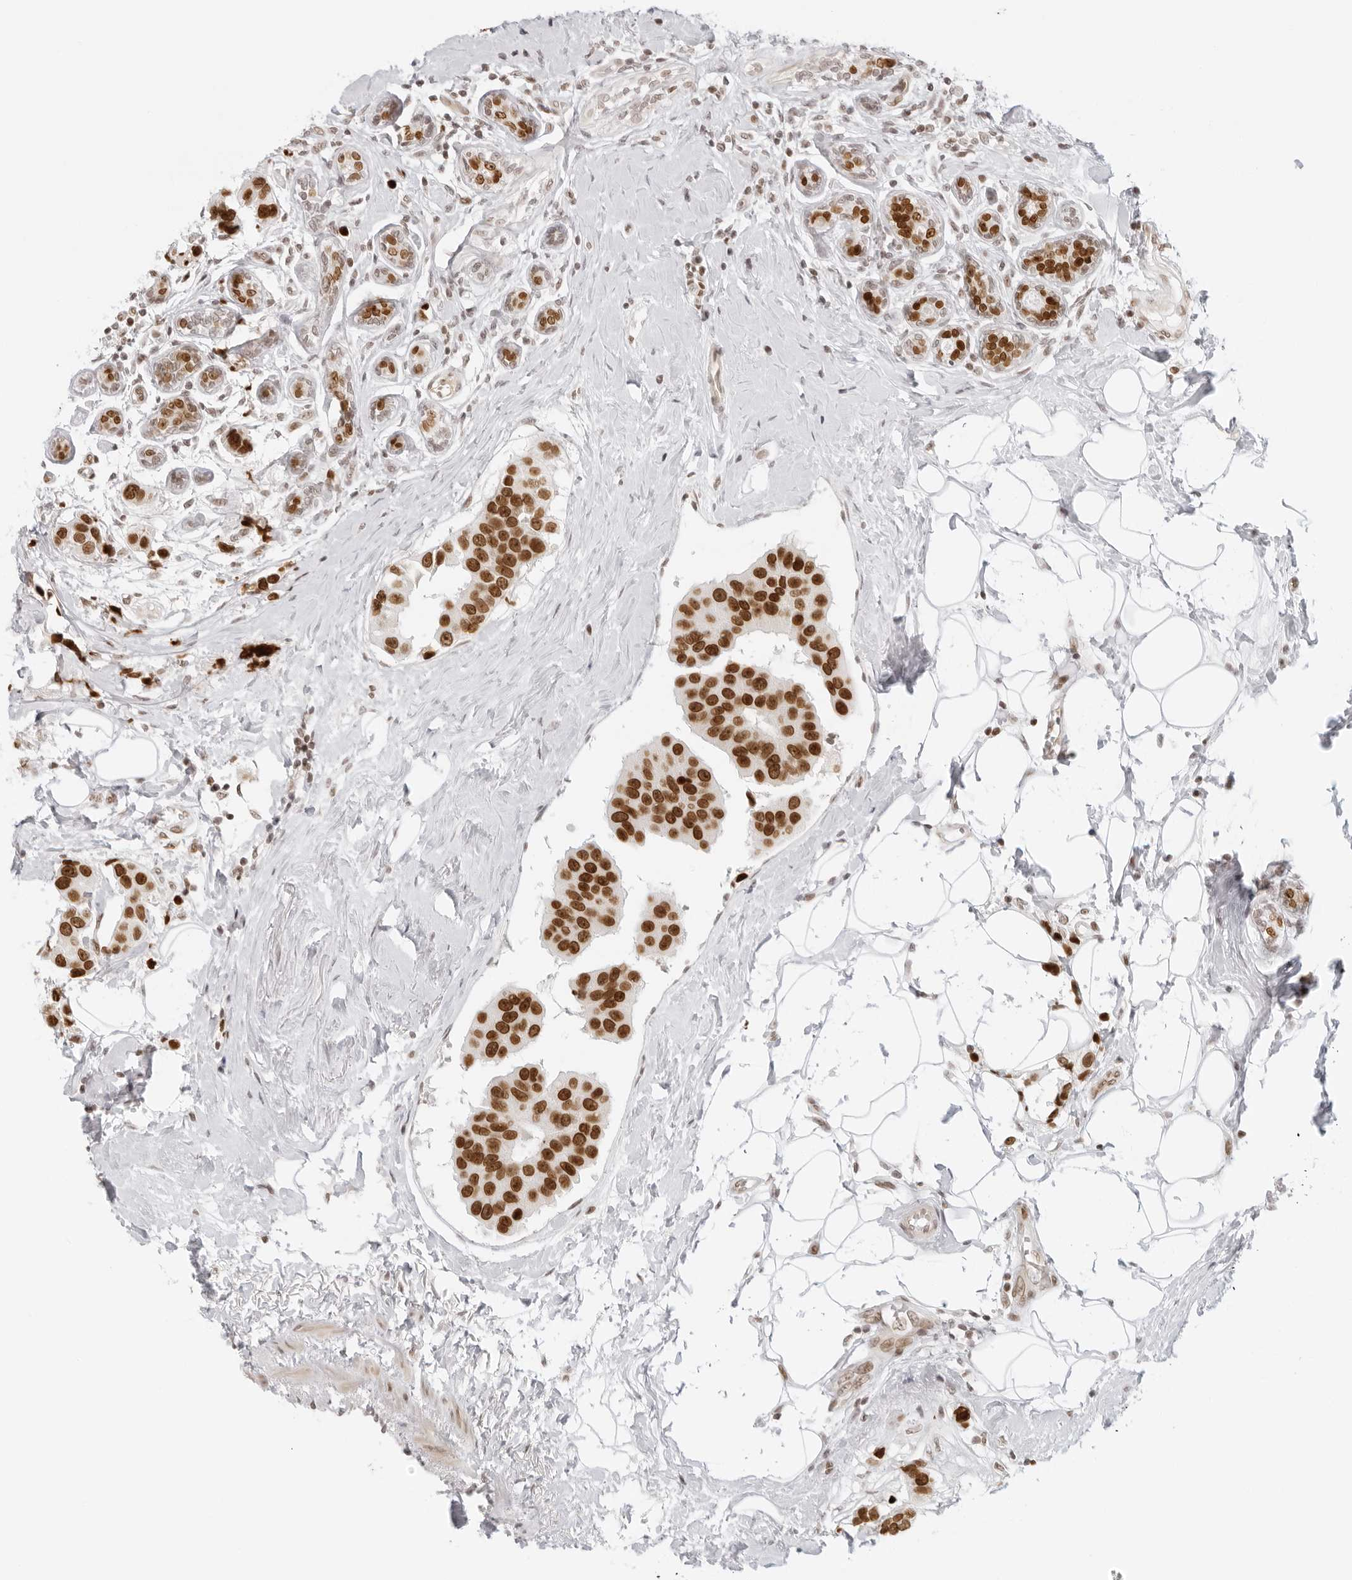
{"staining": {"intensity": "strong", "quantity": ">75%", "location": "nuclear"}, "tissue": "breast cancer", "cell_type": "Tumor cells", "image_type": "cancer", "snomed": [{"axis": "morphology", "description": "Normal tissue, NOS"}, {"axis": "morphology", "description": "Duct carcinoma"}, {"axis": "topography", "description": "Breast"}], "caption": "Human breast invasive ductal carcinoma stained for a protein (brown) shows strong nuclear positive positivity in about >75% of tumor cells.", "gene": "RCC1", "patient": {"sex": "female", "age": 39}}